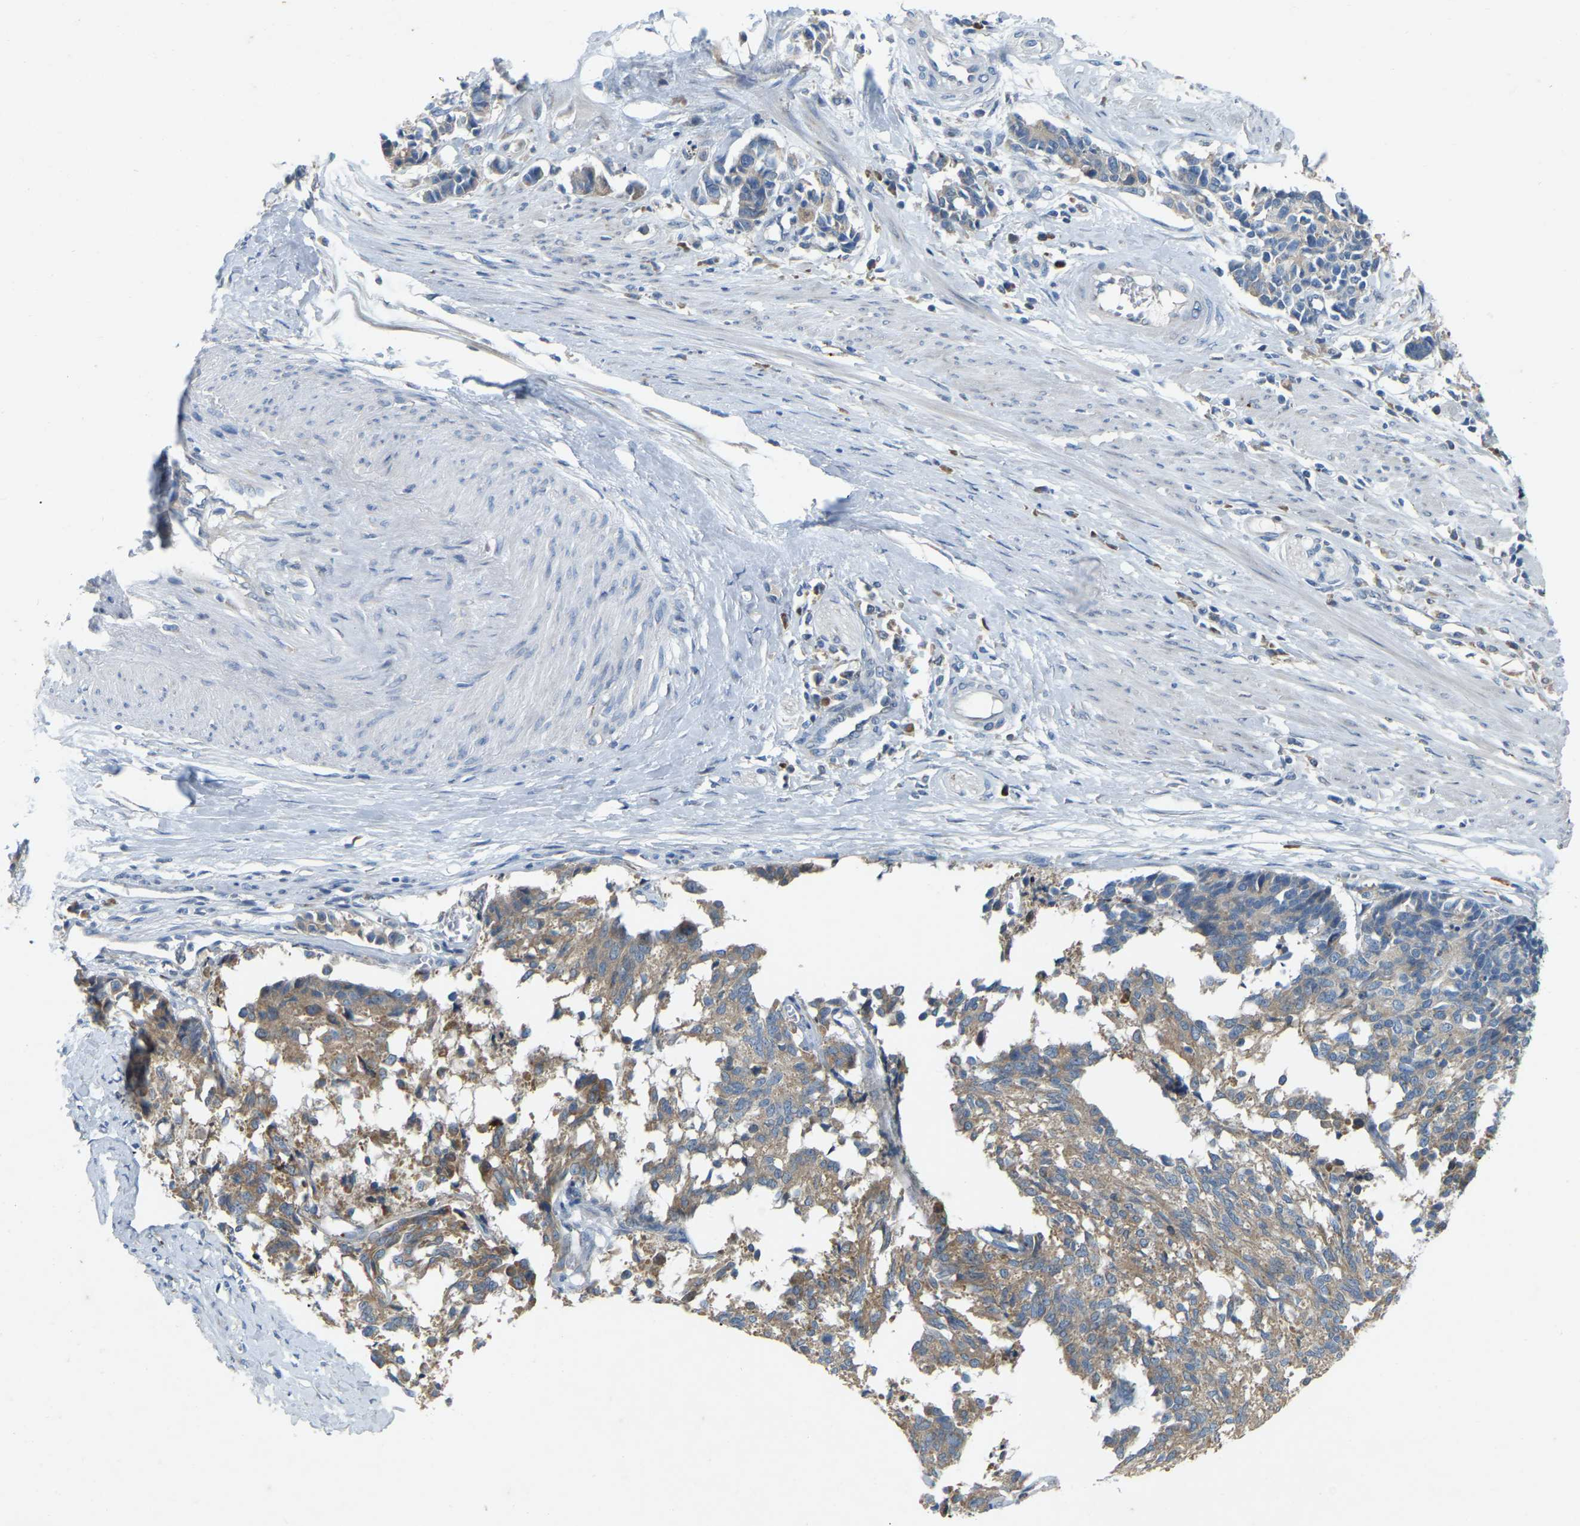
{"staining": {"intensity": "weak", "quantity": ">75%", "location": "cytoplasmic/membranous"}, "tissue": "cervical cancer", "cell_type": "Tumor cells", "image_type": "cancer", "snomed": [{"axis": "morphology", "description": "Squamous cell carcinoma, NOS"}, {"axis": "topography", "description": "Cervix"}], "caption": "A high-resolution micrograph shows IHC staining of squamous cell carcinoma (cervical), which demonstrates weak cytoplasmic/membranous staining in about >75% of tumor cells. (IHC, brightfield microscopy, high magnification).", "gene": "PARL", "patient": {"sex": "female", "age": 35}}